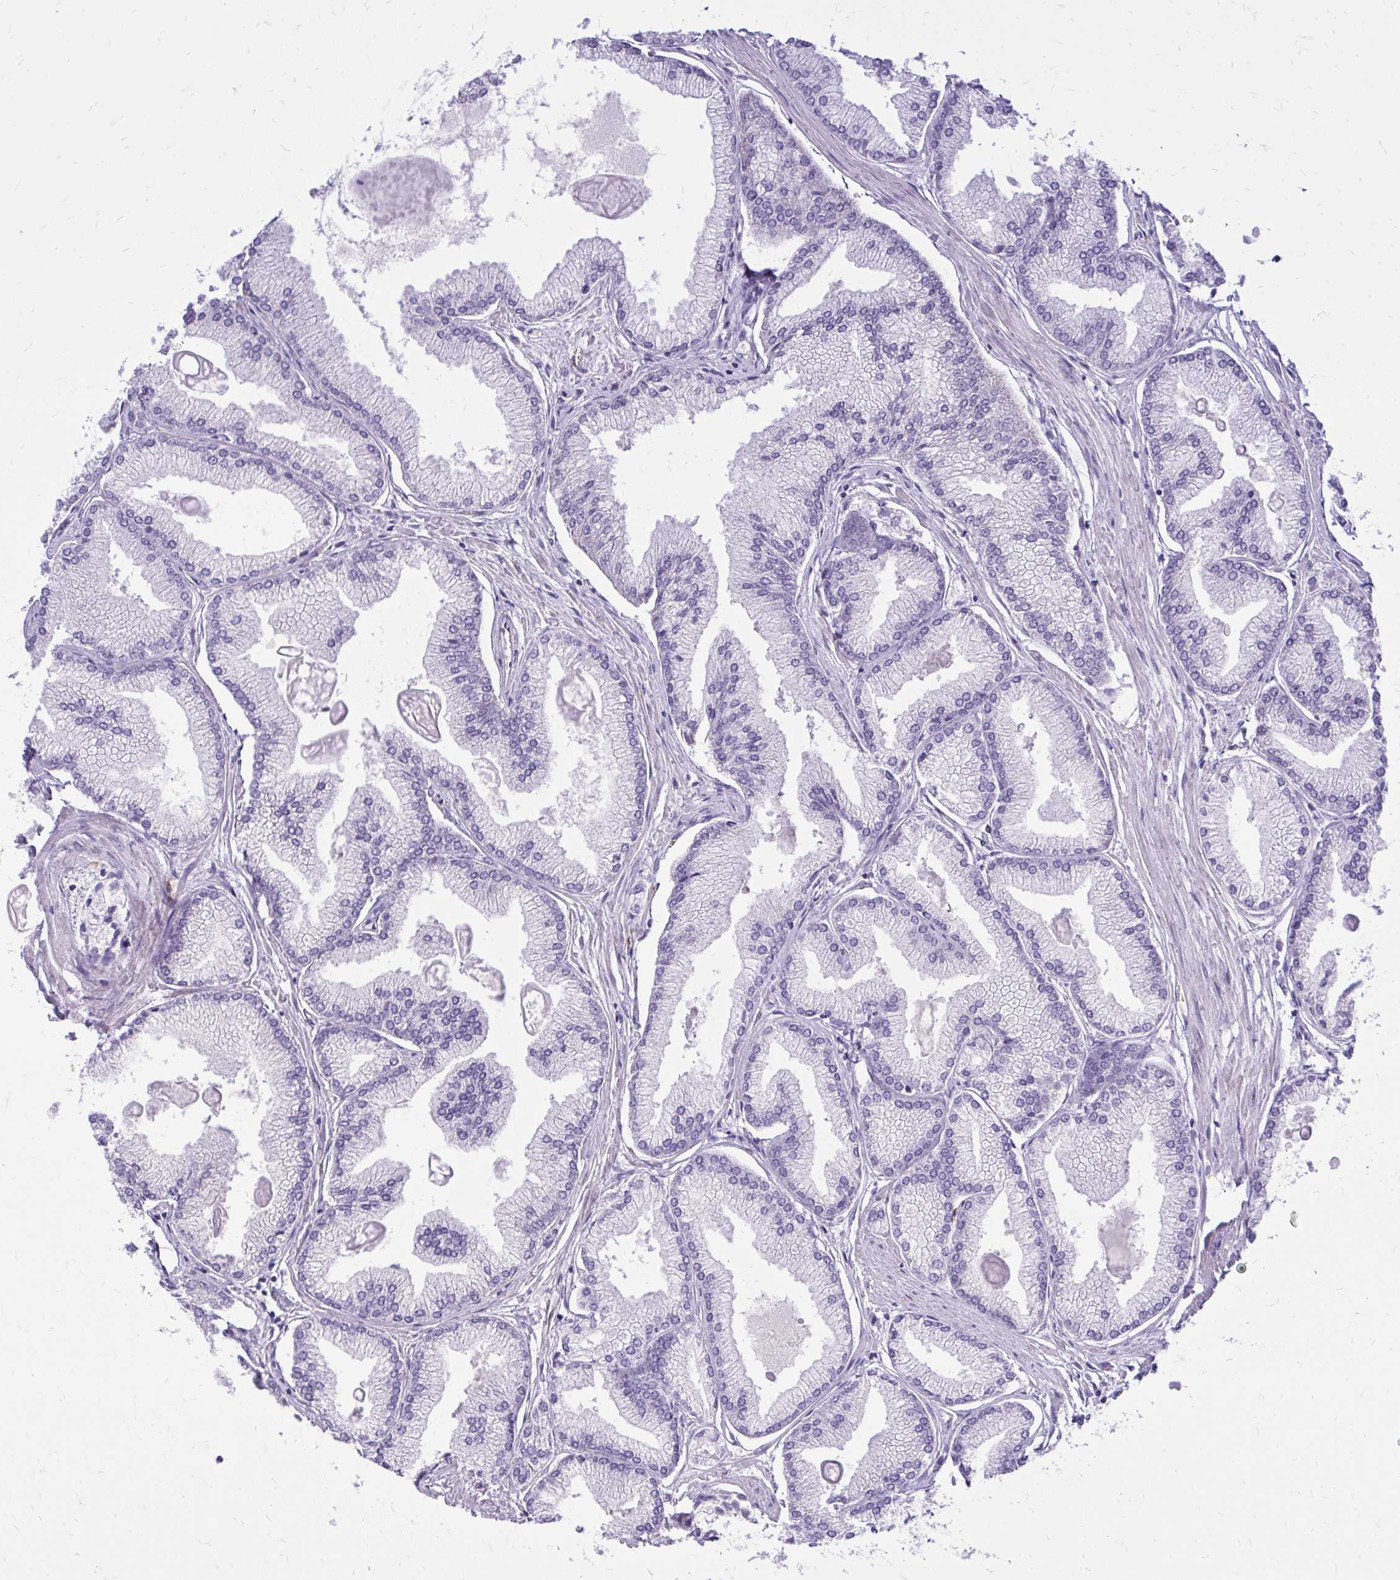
{"staining": {"intensity": "negative", "quantity": "none", "location": "none"}, "tissue": "prostate cancer", "cell_type": "Tumor cells", "image_type": "cancer", "snomed": [{"axis": "morphology", "description": "Adenocarcinoma, High grade"}, {"axis": "topography", "description": "Prostate"}], "caption": "DAB (3,3'-diaminobenzidine) immunohistochemical staining of human prostate high-grade adenocarcinoma displays no significant staining in tumor cells.", "gene": "RPS6KA2", "patient": {"sex": "male", "age": 68}}